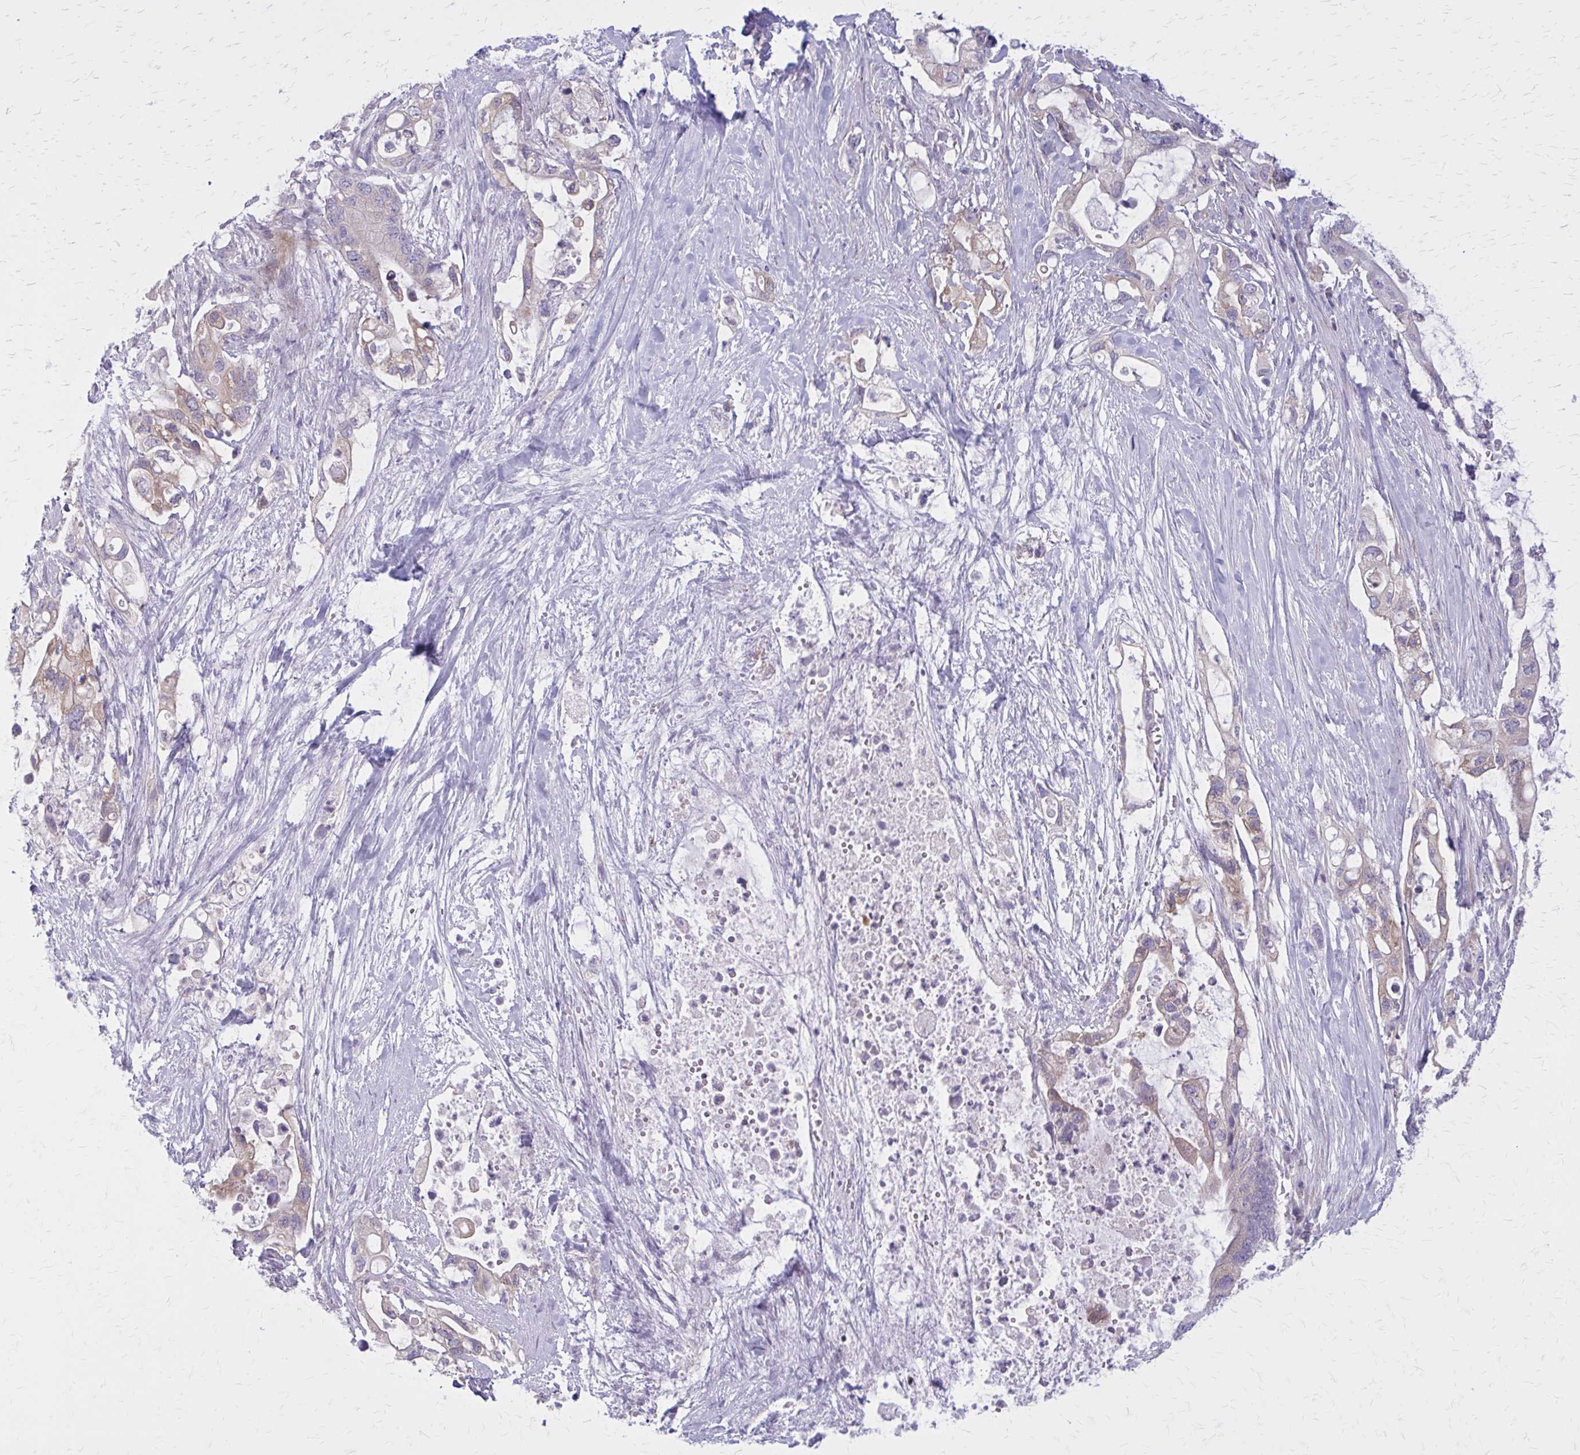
{"staining": {"intensity": "weak", "quantity": "25%-75%", "location": "cytoplasmic/membranous"}, "tissue": "pancreatic cancer", "cell_type": "Tumor cells", "image_type": "cancer", "snomed": [{"axis": "morphology", "description": "Adenocarcinoma, NOS"}, {"axis": "topography", "description": "Pancreas"}], "caption": "A photomicrograph showing weak cytoplasmic/membranous staining in about 25%-75% of tumor cells in pancreatic cancer, as visualized by brown immunohistochemical staining.", "gene": "PITPNM1", "patient": {"sex": "female", "age": 72}}